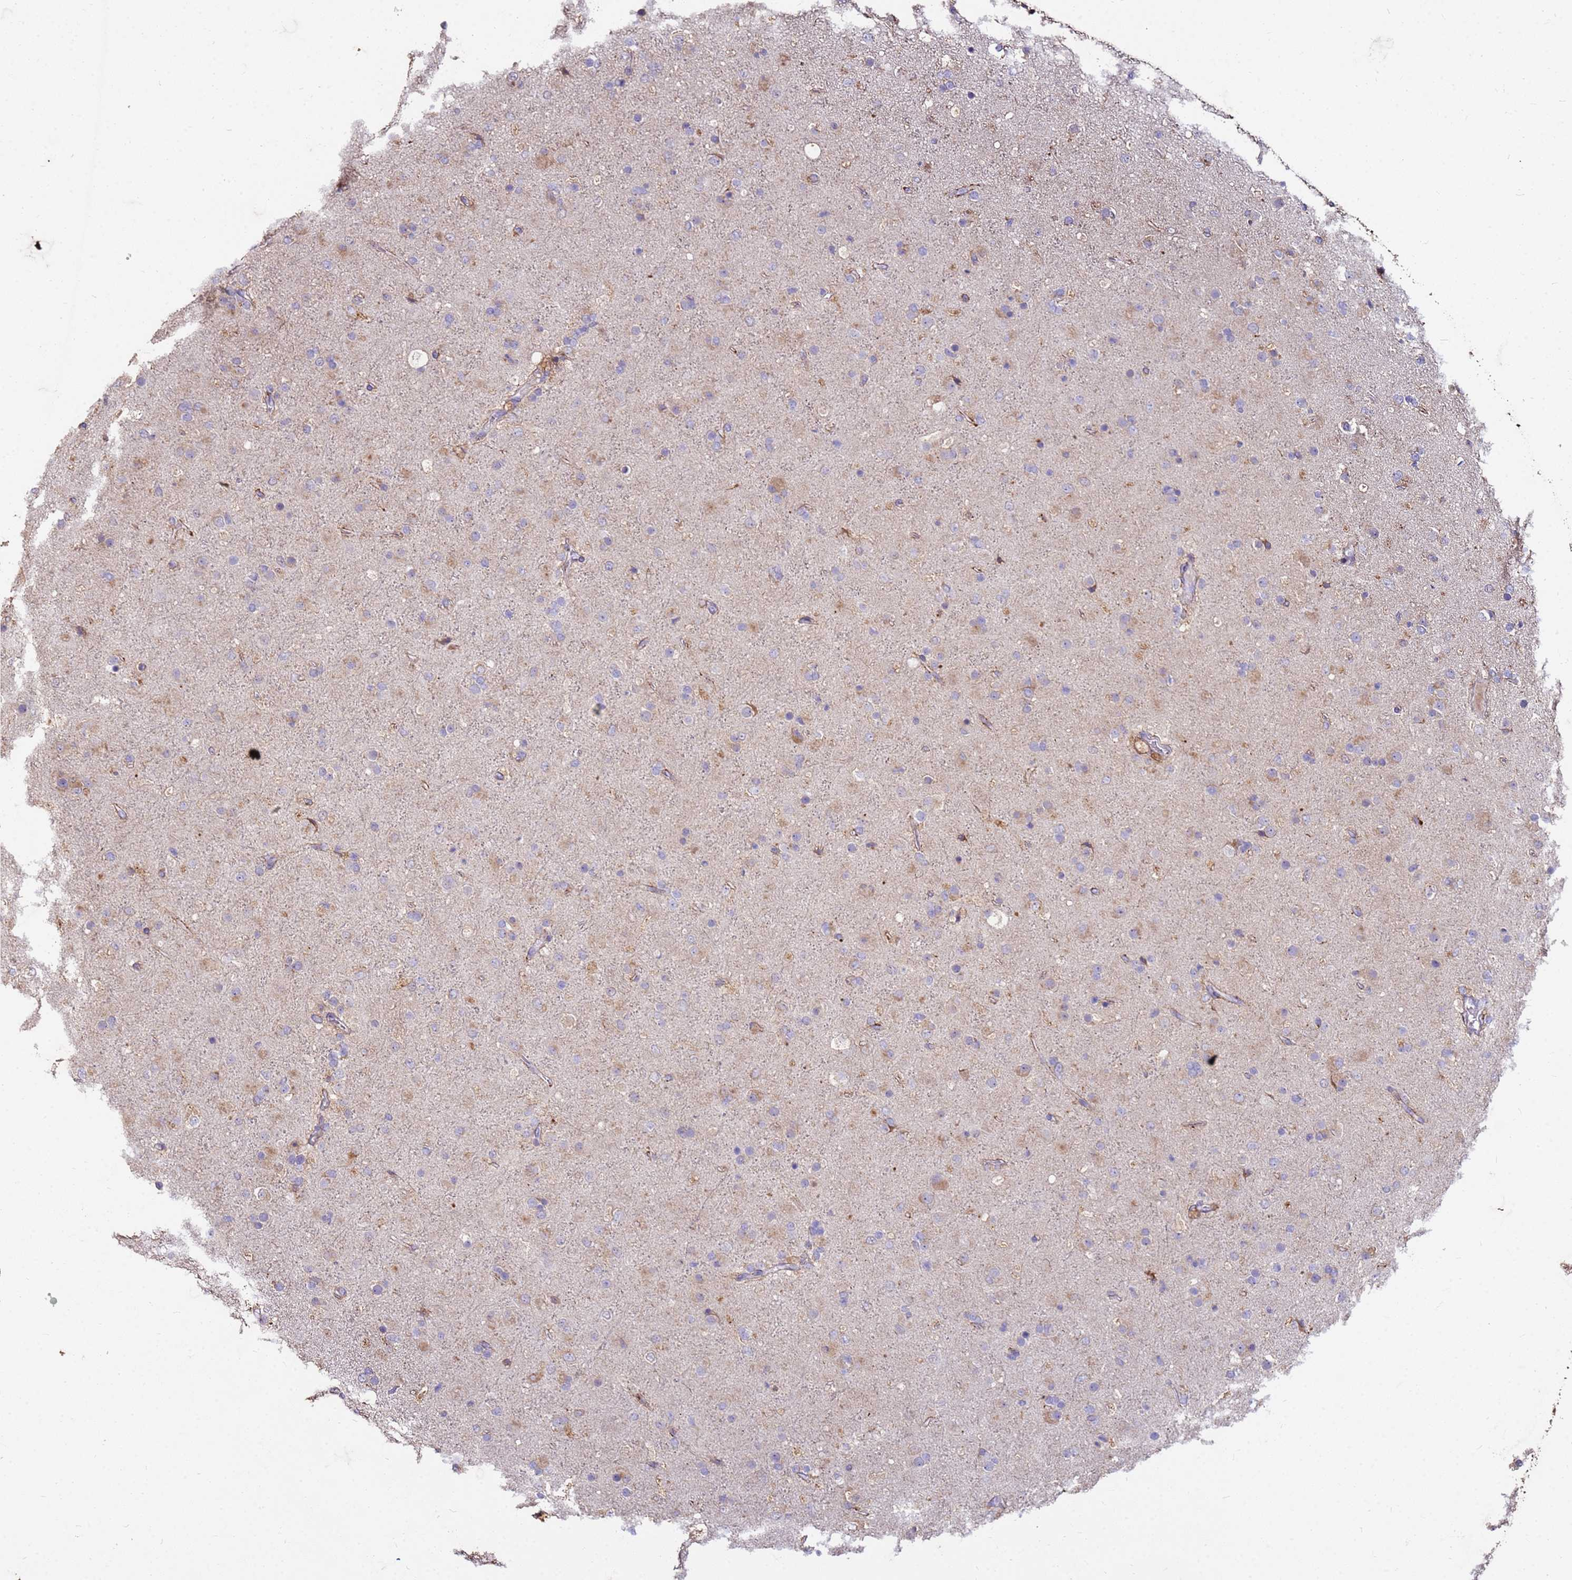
{"staining": {"intensity": "negative", "quantity": "none", "location": "none"}, "tissue": "glioma", "cell_type": "Tumor cells", "image_type": "cancer", "snomed": [{"axis": "morphology", "description": "Glioma, malignant, Low grade"}, {"axis": "topography", "description": "Brain"}], "caption": "This is an immunohistochemistry photomicrograph of glioma. There is no expression in tumor cells.", "gene": "SLC25A15", "patient": {"sex": "male", "age": 65}}